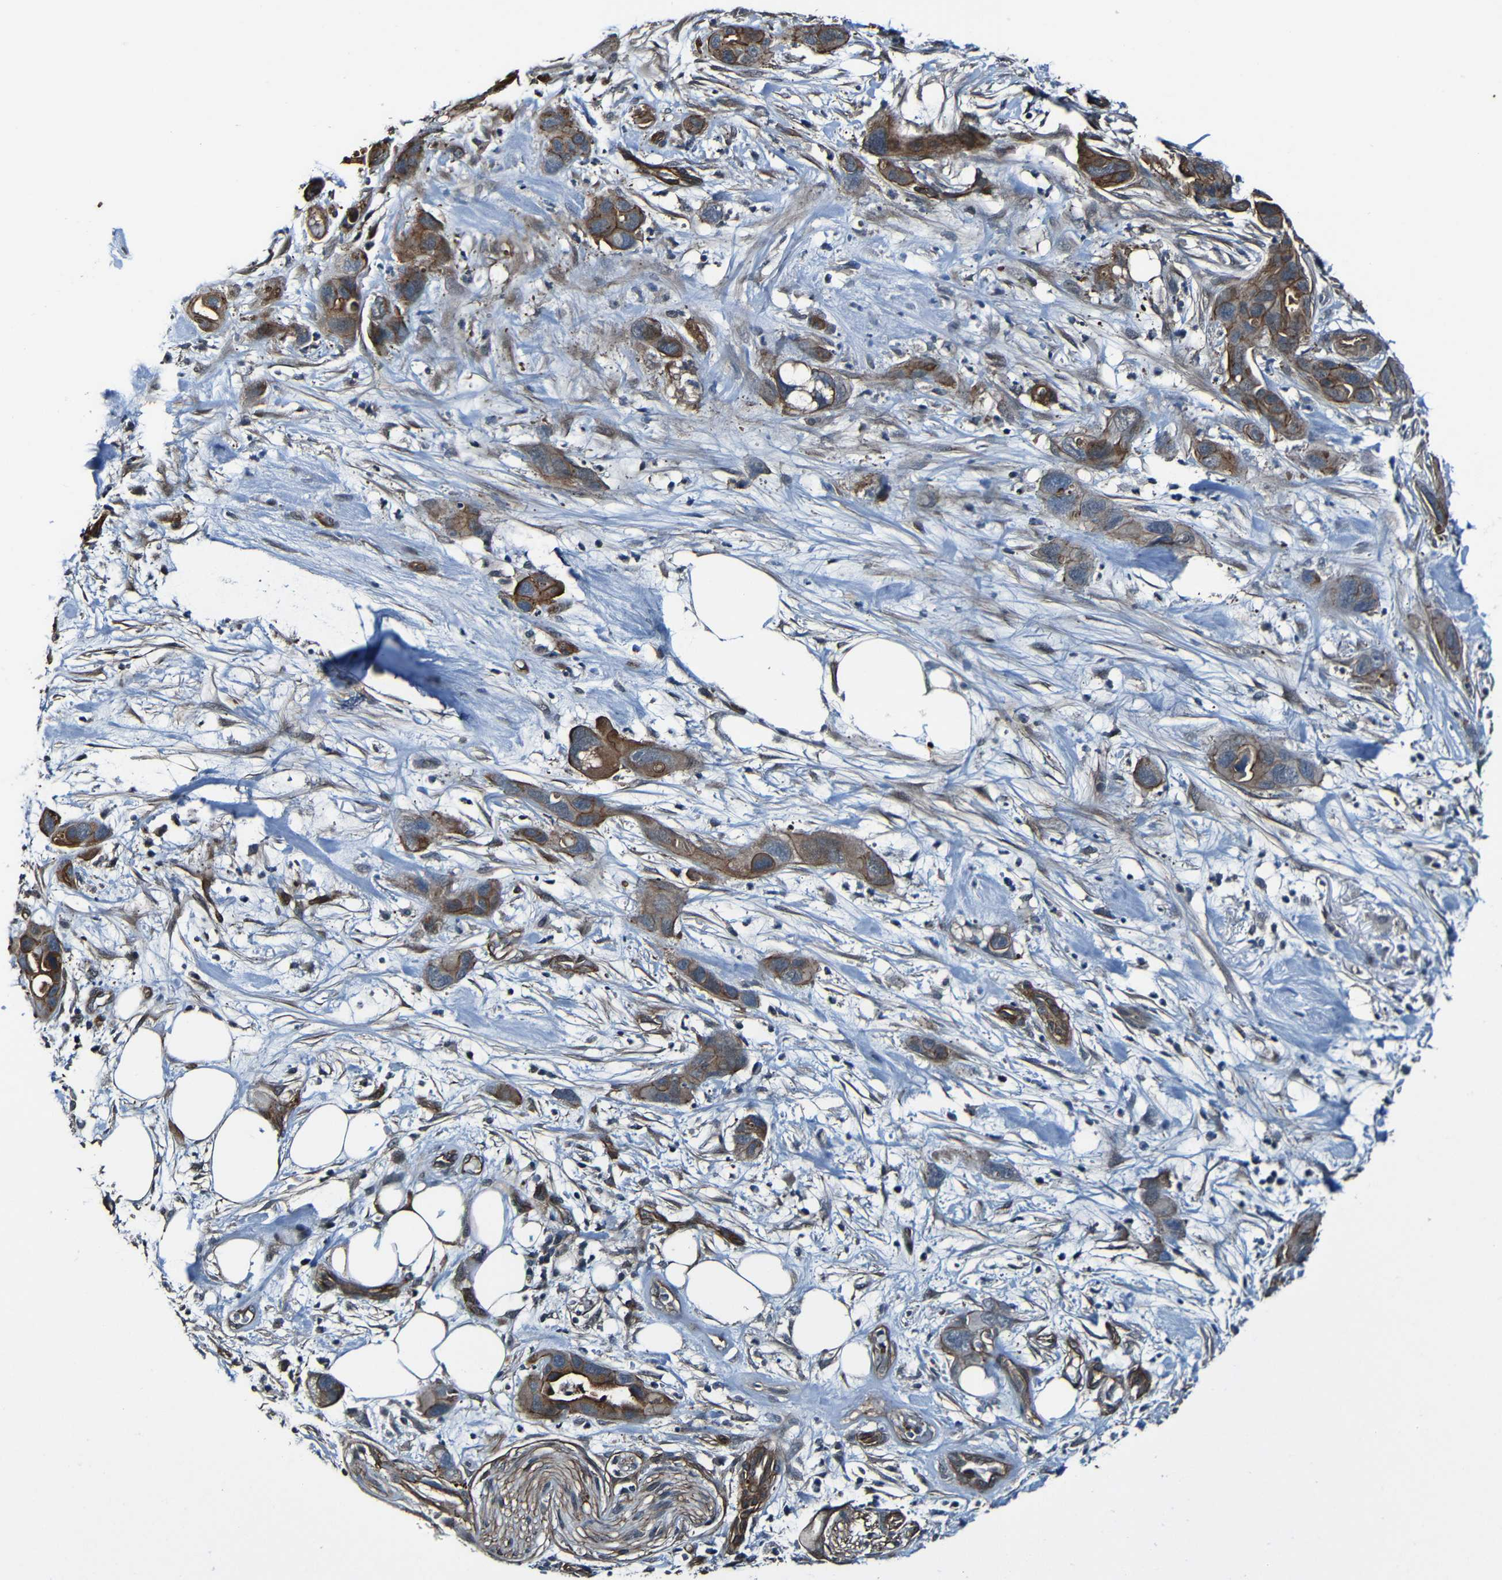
{"staining": {"intensity": "moderate", "quantity": ">75%", "location": "cytoplasmic/membranous"}, "tissue": "pancreatic cancer", "cell_type": "Tumor cells", "image_type": "cancer", "snomed": [{"axis": "morphology", "description": "Adenocarcinoma, NOS"}, {"axis": "topography", "description": "Pancreas"}], "caption": "Moderate cytoplasmic/membranous positivity is seen in approximately >75% of tumor cells in pancreatic cancer.", "gene": "LGR5", "patient": {"sex": "female", "age": 71}}